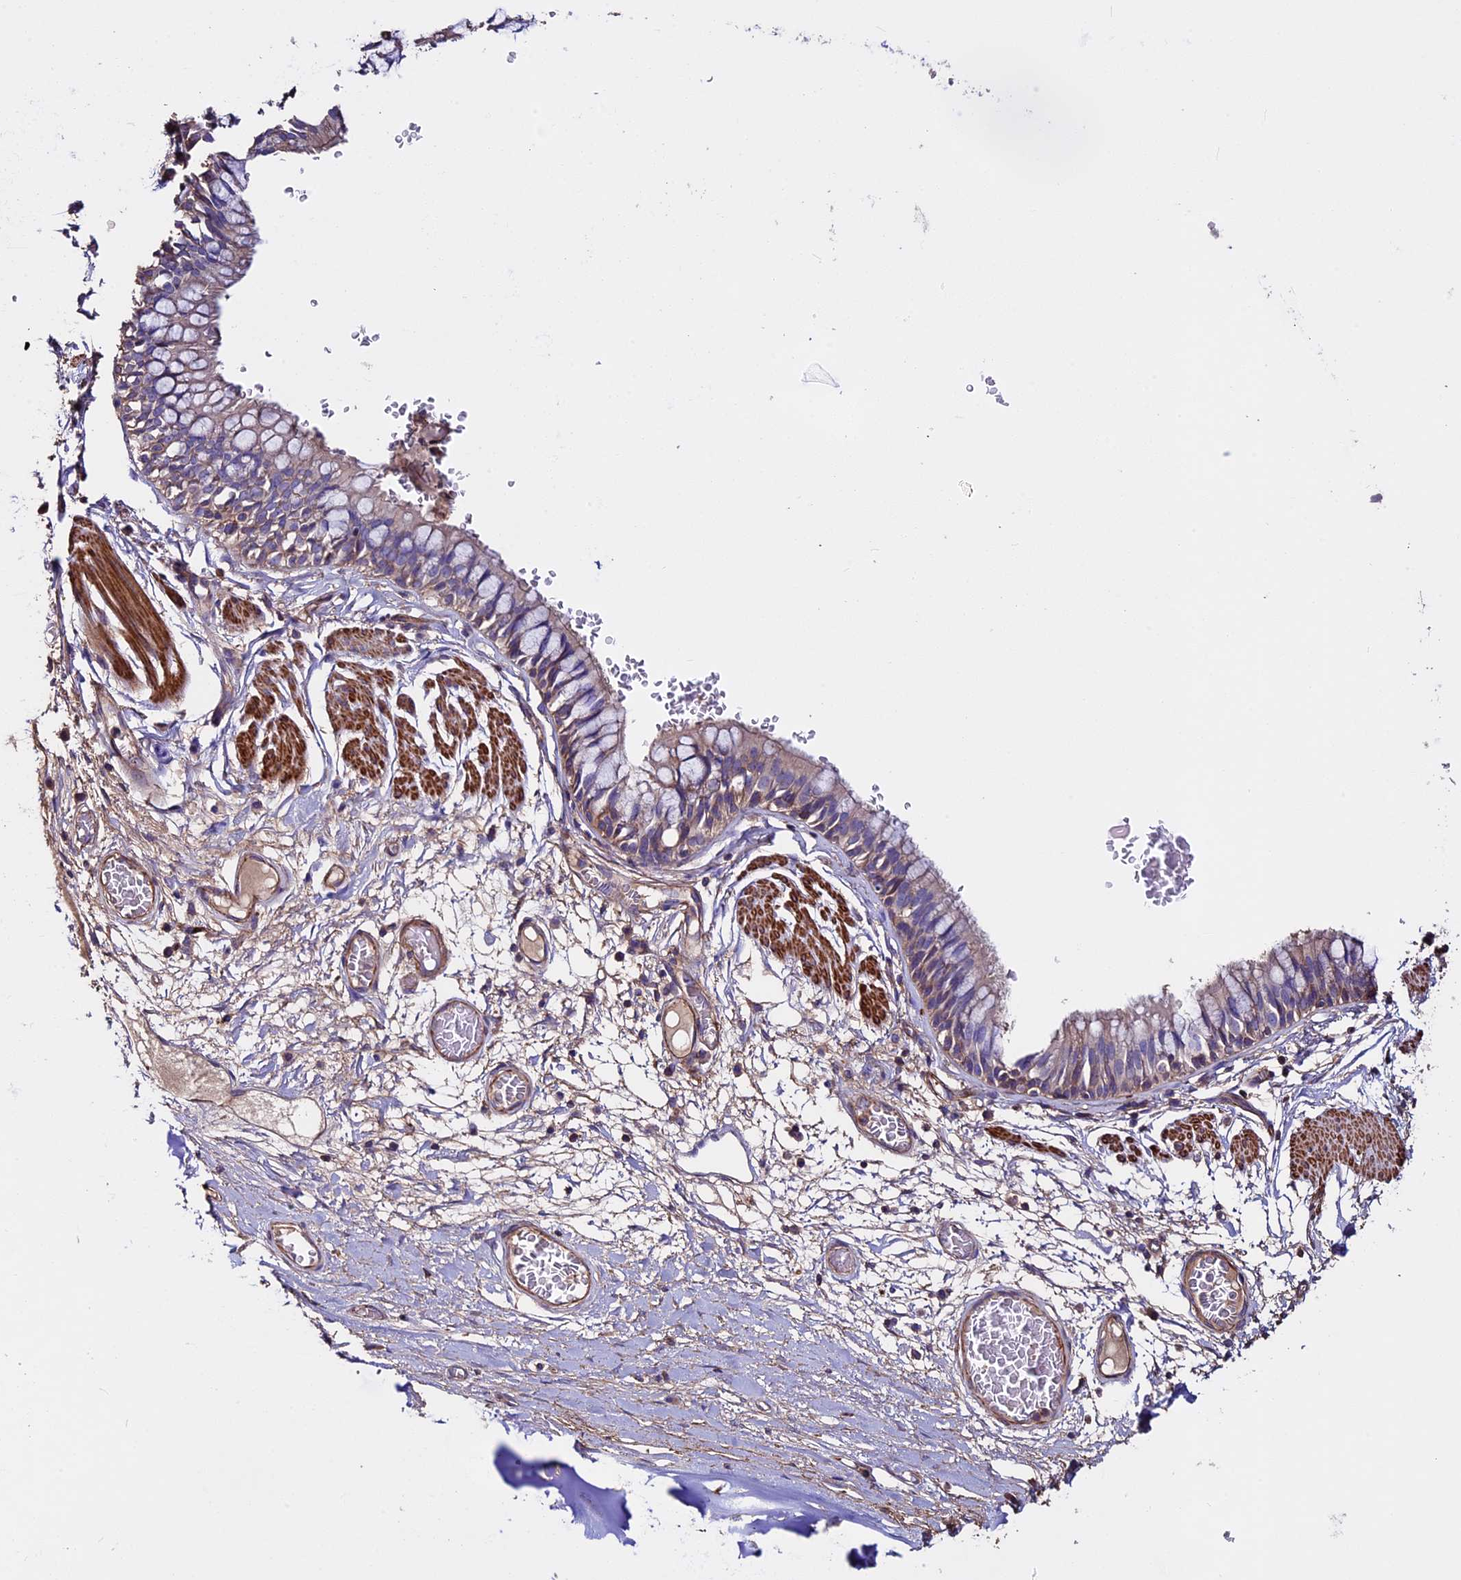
{"staining": {"intensity": "weak", "quantity": "25%-75%", "location": "cytoplasmic/membranous"}, "tissue": "bronchus", "cell_type": "Respiratory epithelial cells", "image_type": "normal", "snomed": [{"axis": "morphology", "description": "Normal tissue, NOS"}, {"axis": "topography", "description": "Cartilage tissue"}, {"axis": "topography", "description": "Bronchus"}], "caption": "Normal bronchus displays weak cytoplasmic/membranous positivity in about 25%-75% of respiratory epithelial cells.", "gene": "EVA1B", "patient": {"sex": "female", "age": 36}}